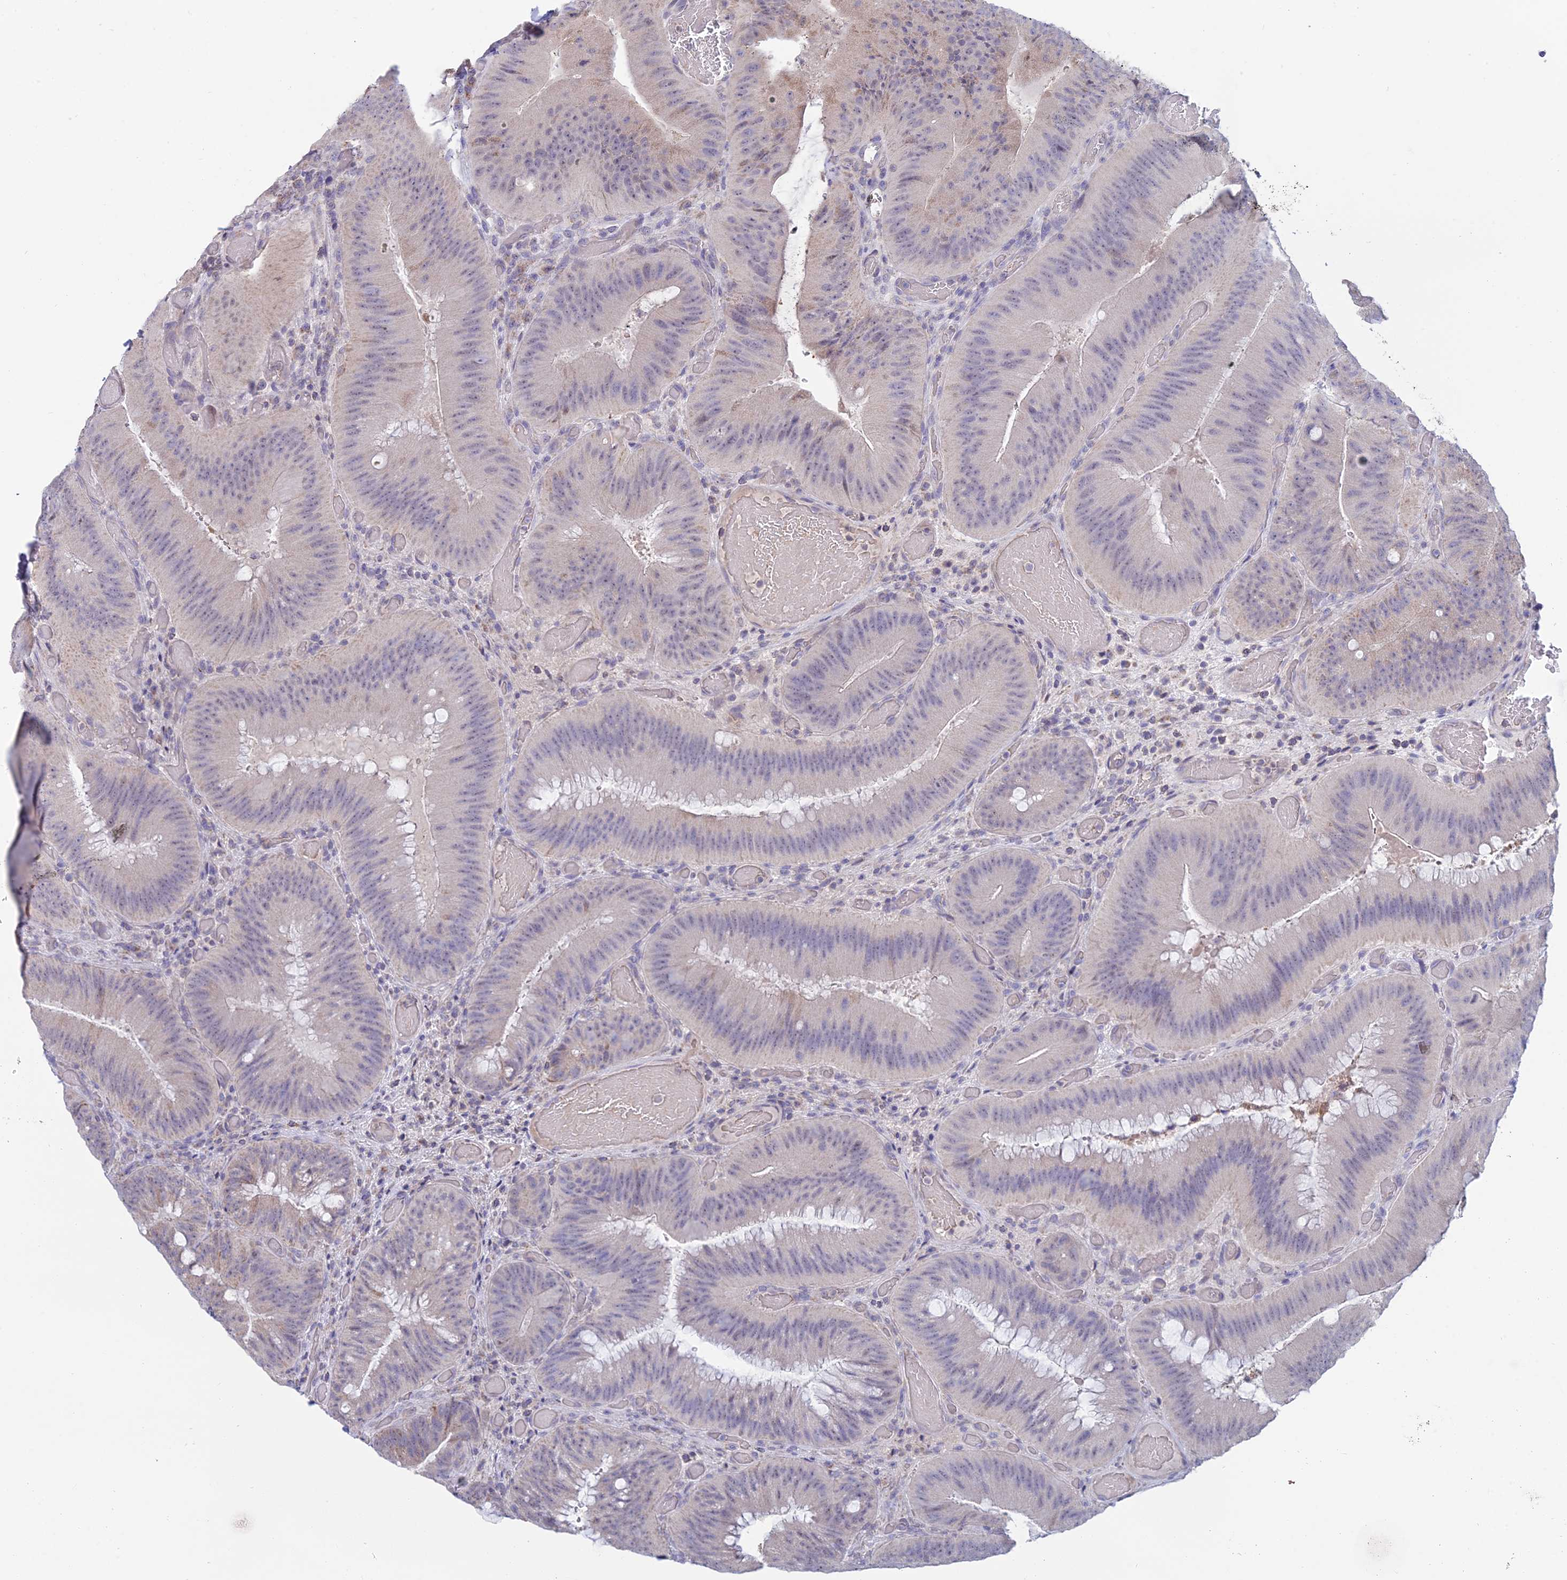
{"staining": {"intensity": "weak", "quantity": "25%-75%", "location": "cytoplasmic/membranous"}, "tissue": "colorectal cancer", "cell_type": "Tumor cells", "image_type": "cancer", "snomed": [{"axis": "morphology", "description": "Adenocarcinoma, NOS"}, {"axis": "topography", "description": "Colon"}], "caption": "This is a photomicrograph of immunohistochemistry staining of colorectal cancer (adenocarcinoma), which shows weak expression in the cytoplasmic/membranous of tumor cells.", "gene": "CFAP206", "patient": {"sex": "female", "age": 43}}